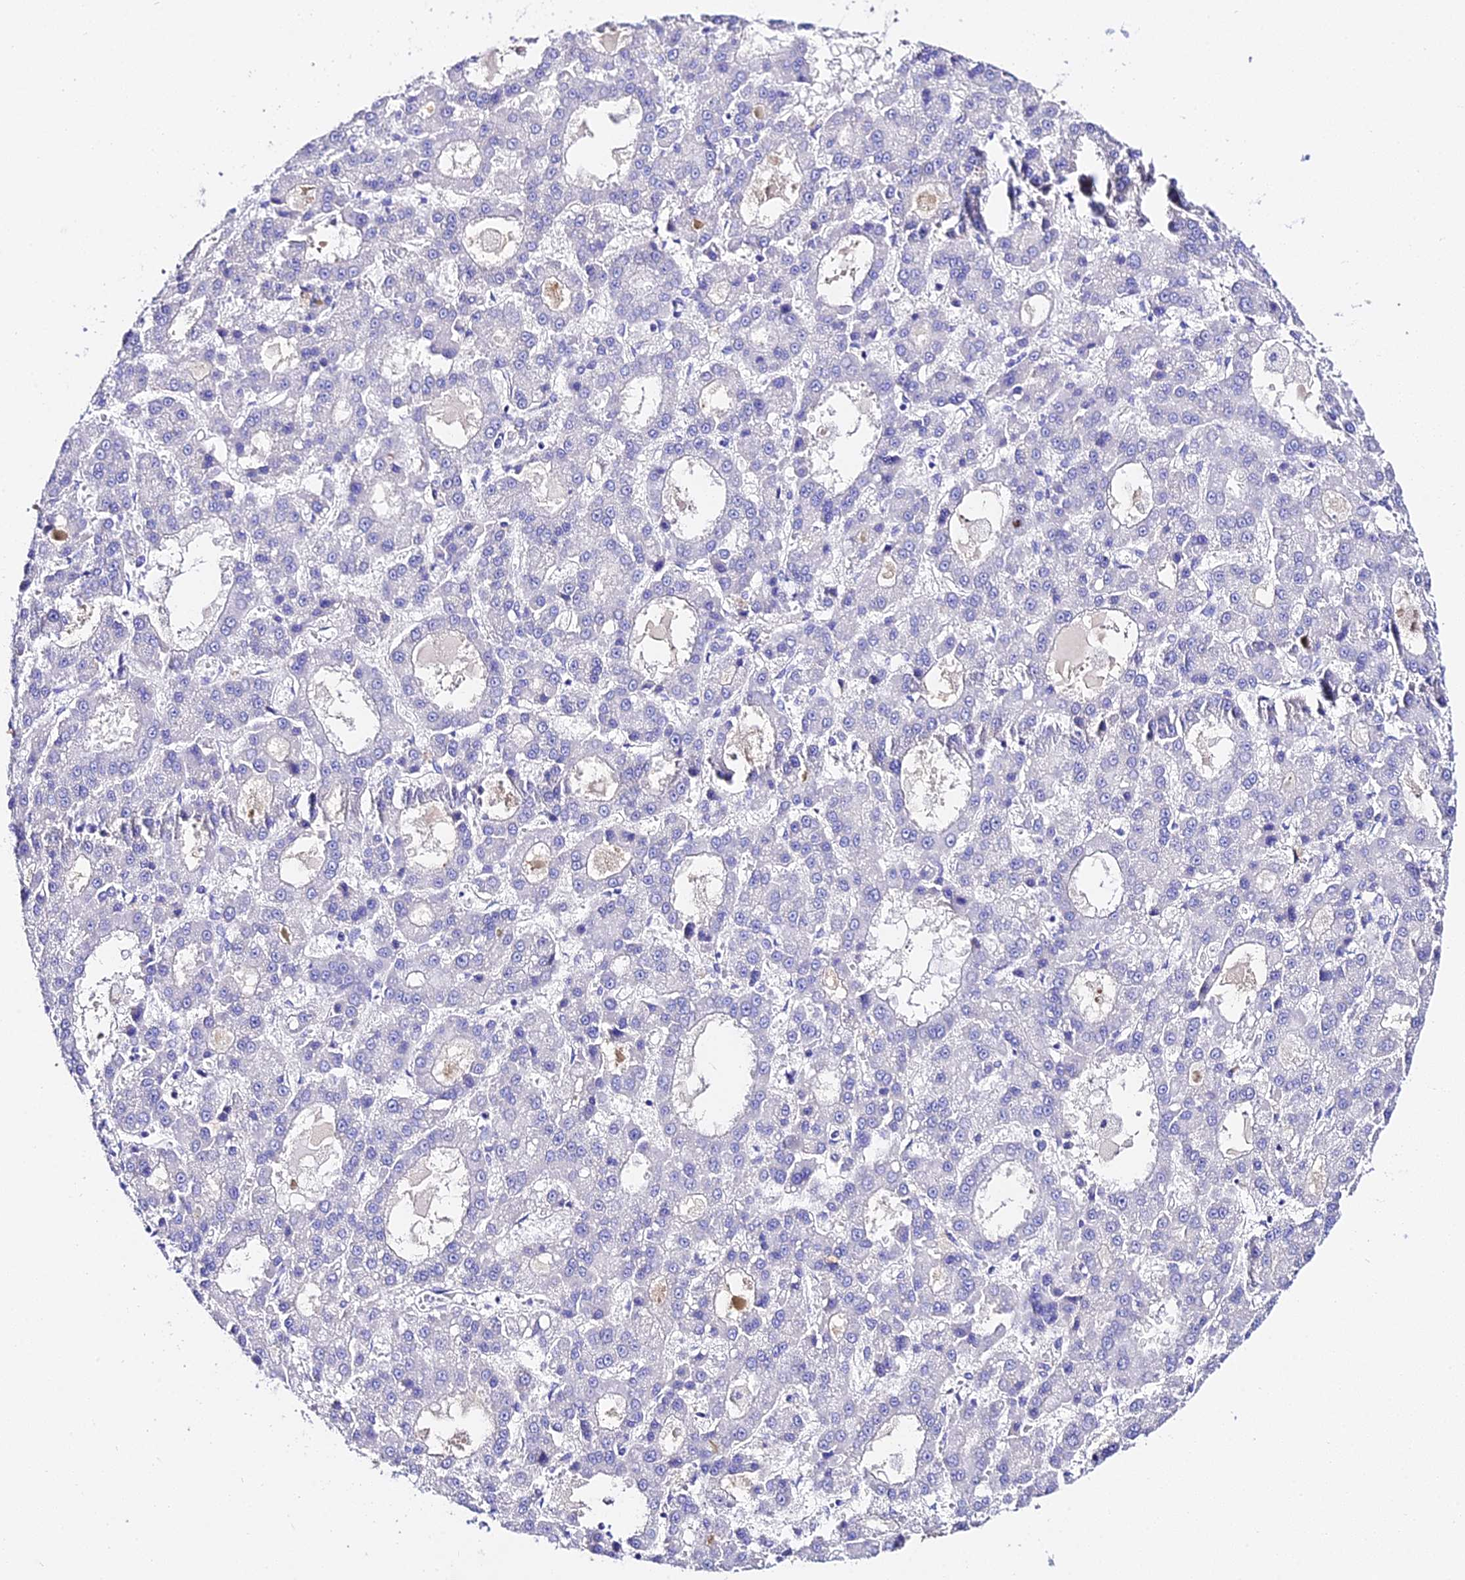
{"staining": {"intensity": "negative", "quantity": "none", "location": "none"}, "tissue": "liver cancer", "cell_type": "Tumor cells", "image_type": "cancer", "snomed": [{"axis": "morphology", "description": "Carcinoma, Hepatocellular, NOS"}, {"axis": "topography", "description": "Liver"}], "caption": "Tumor cells are negative for protein expression in human liver cancer (hepatocellular carcinoma).", "gene": "TMEM117", "patient": {"sex": "male", "age": 70}}